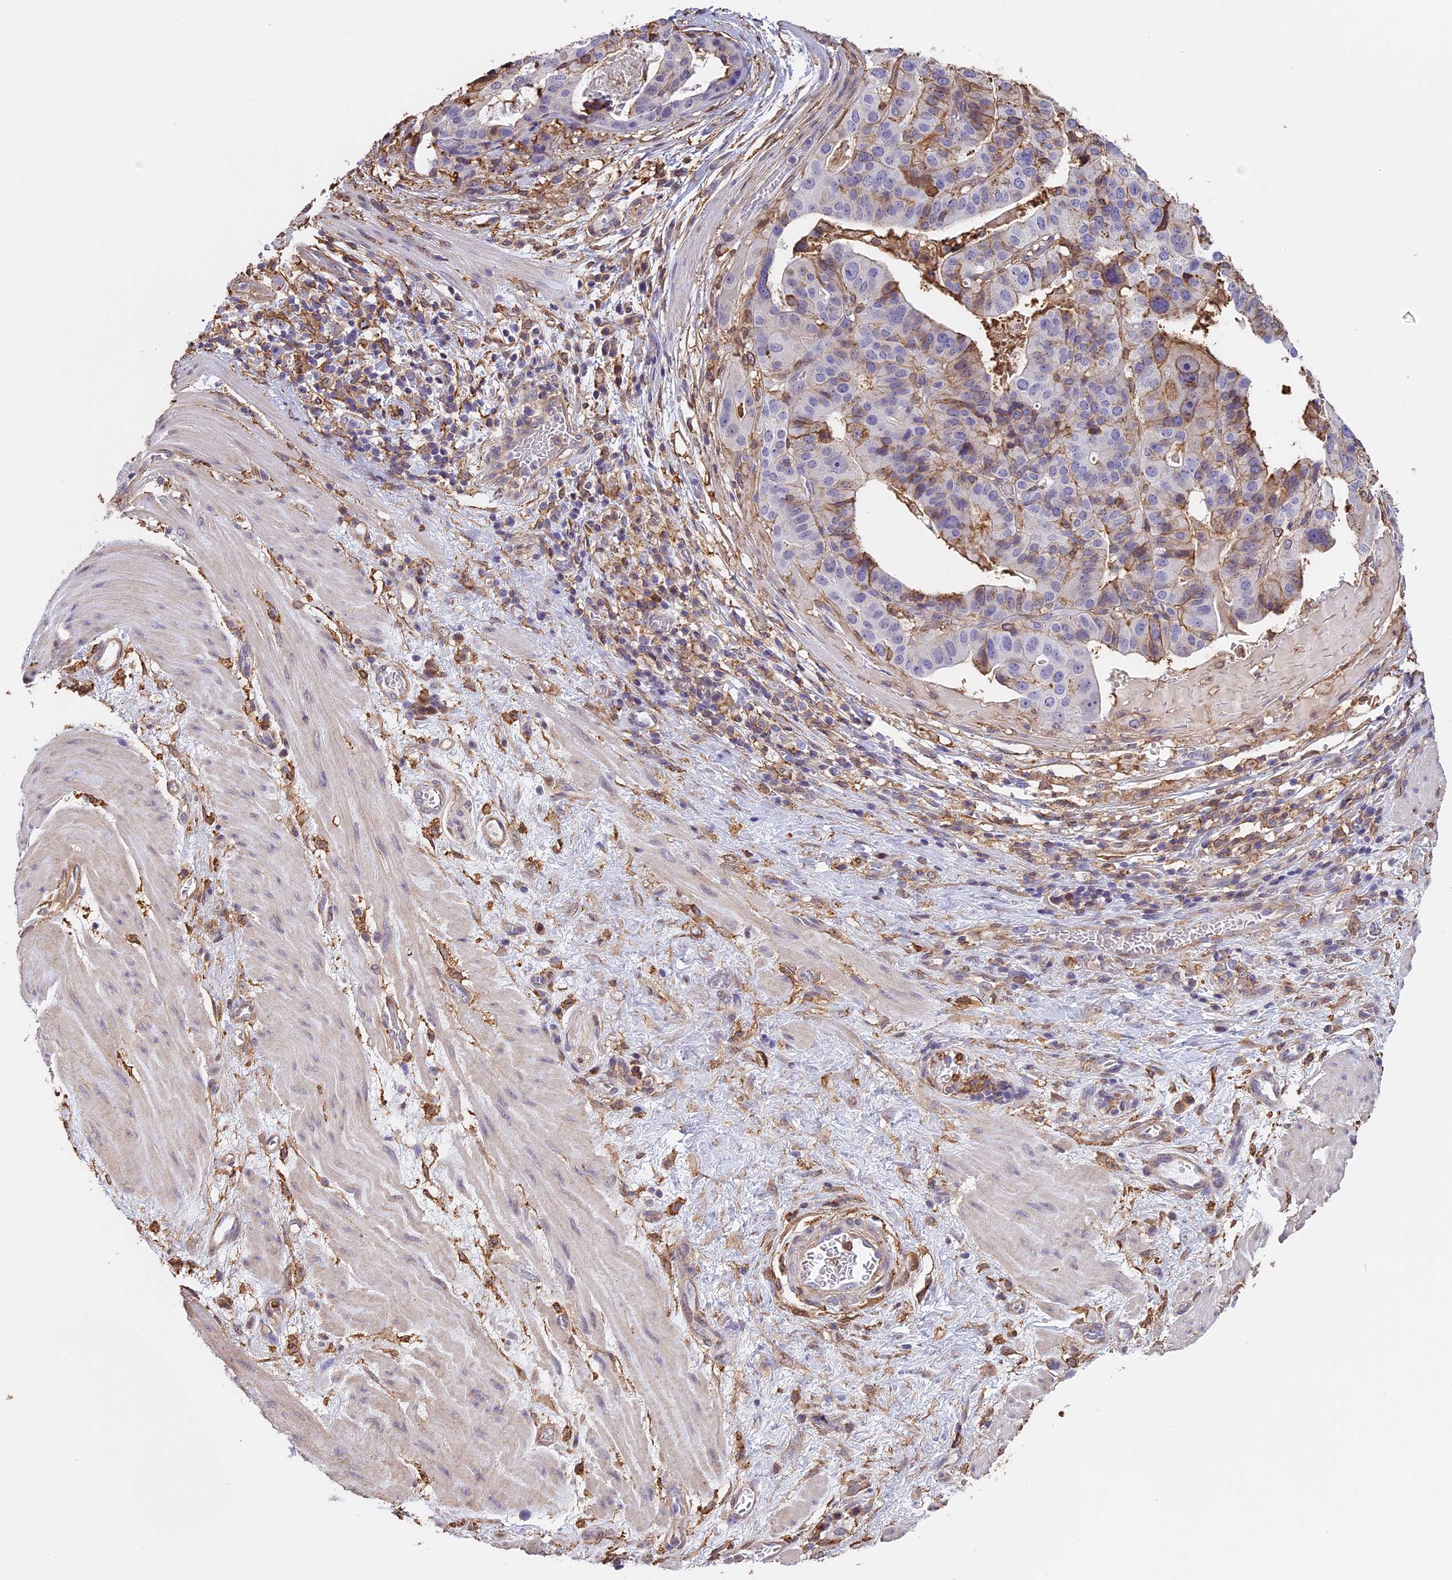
{"staining": {"intensity": "weak", "quantity": "<25%", "location": "cytoplasmic/membranous"}, "tissue": "stomach cancer", "cell_type": "Tumor cells", "image_type": "cancer", "snomed": [{"axis": "morphology", "description": "Adenocarcinoma, NOS"}, {"axis": "topography", "description": "Stomach"}], "caption": "DAB immunohistochemical staining of stomach cancer demonstrates no significant staining in tumor cells.", "gene": "TMEM255B", "patient": {"sex": "male", "age": 48}}